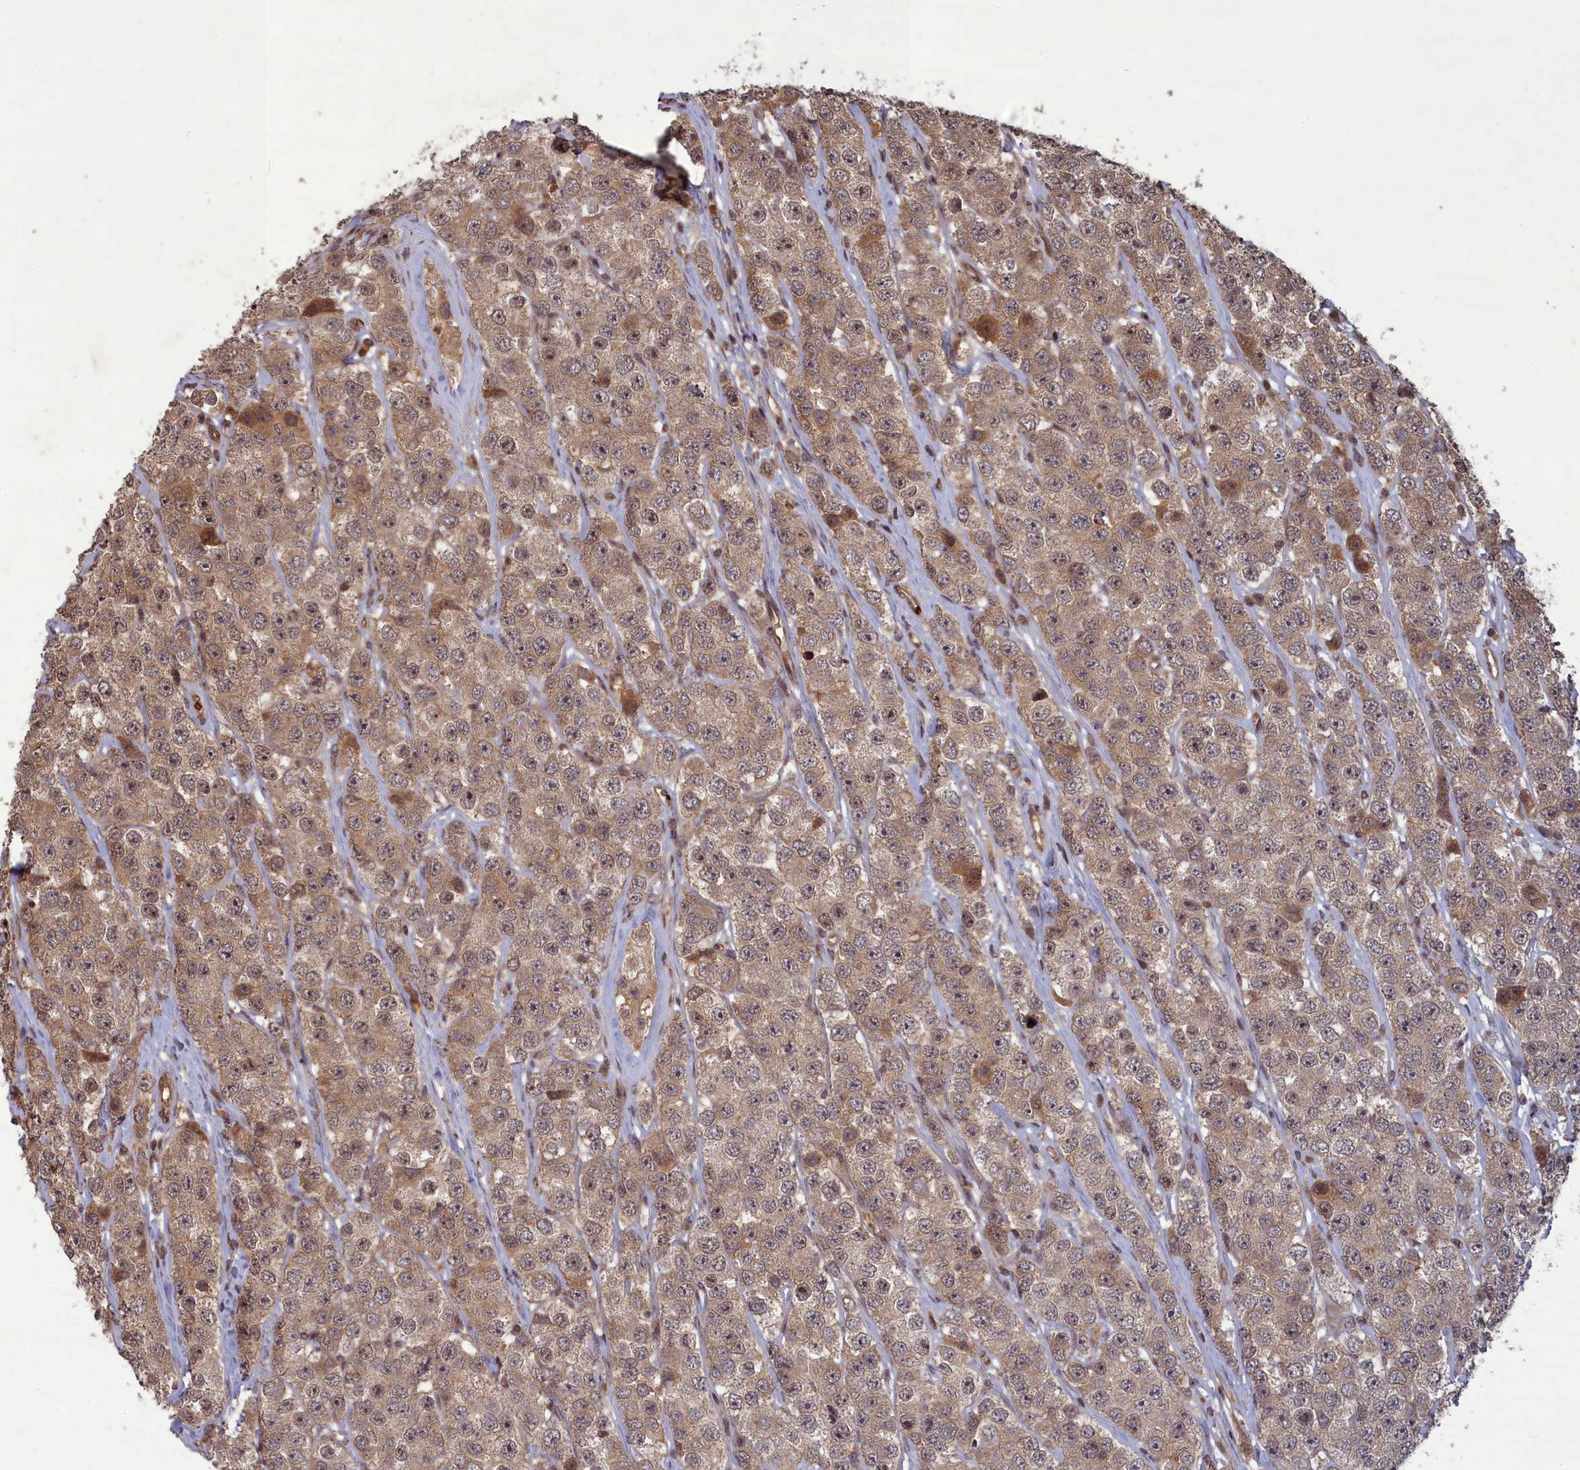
{"staining": {"intensity": "moderate", "quantity": ">75%", "location": "cytoplasmic/membranous"}, "tissue": "testis cancer", "cell_type": "Tumor cells", "image_type": "cancer", "snomed": [{"axis": "morphology", "description": "Seminoma, NOS"}, {"axis": "topography", "description": "Testis"}], "caption": "Brown immunohistochemical staining in human testis cancer (seminoma) shows moderate cytoplasmic/membranous expression in approximately >75% of tumor cells.", "gene": "SRMS", "patient": {"sex": "male", "age": 28}}